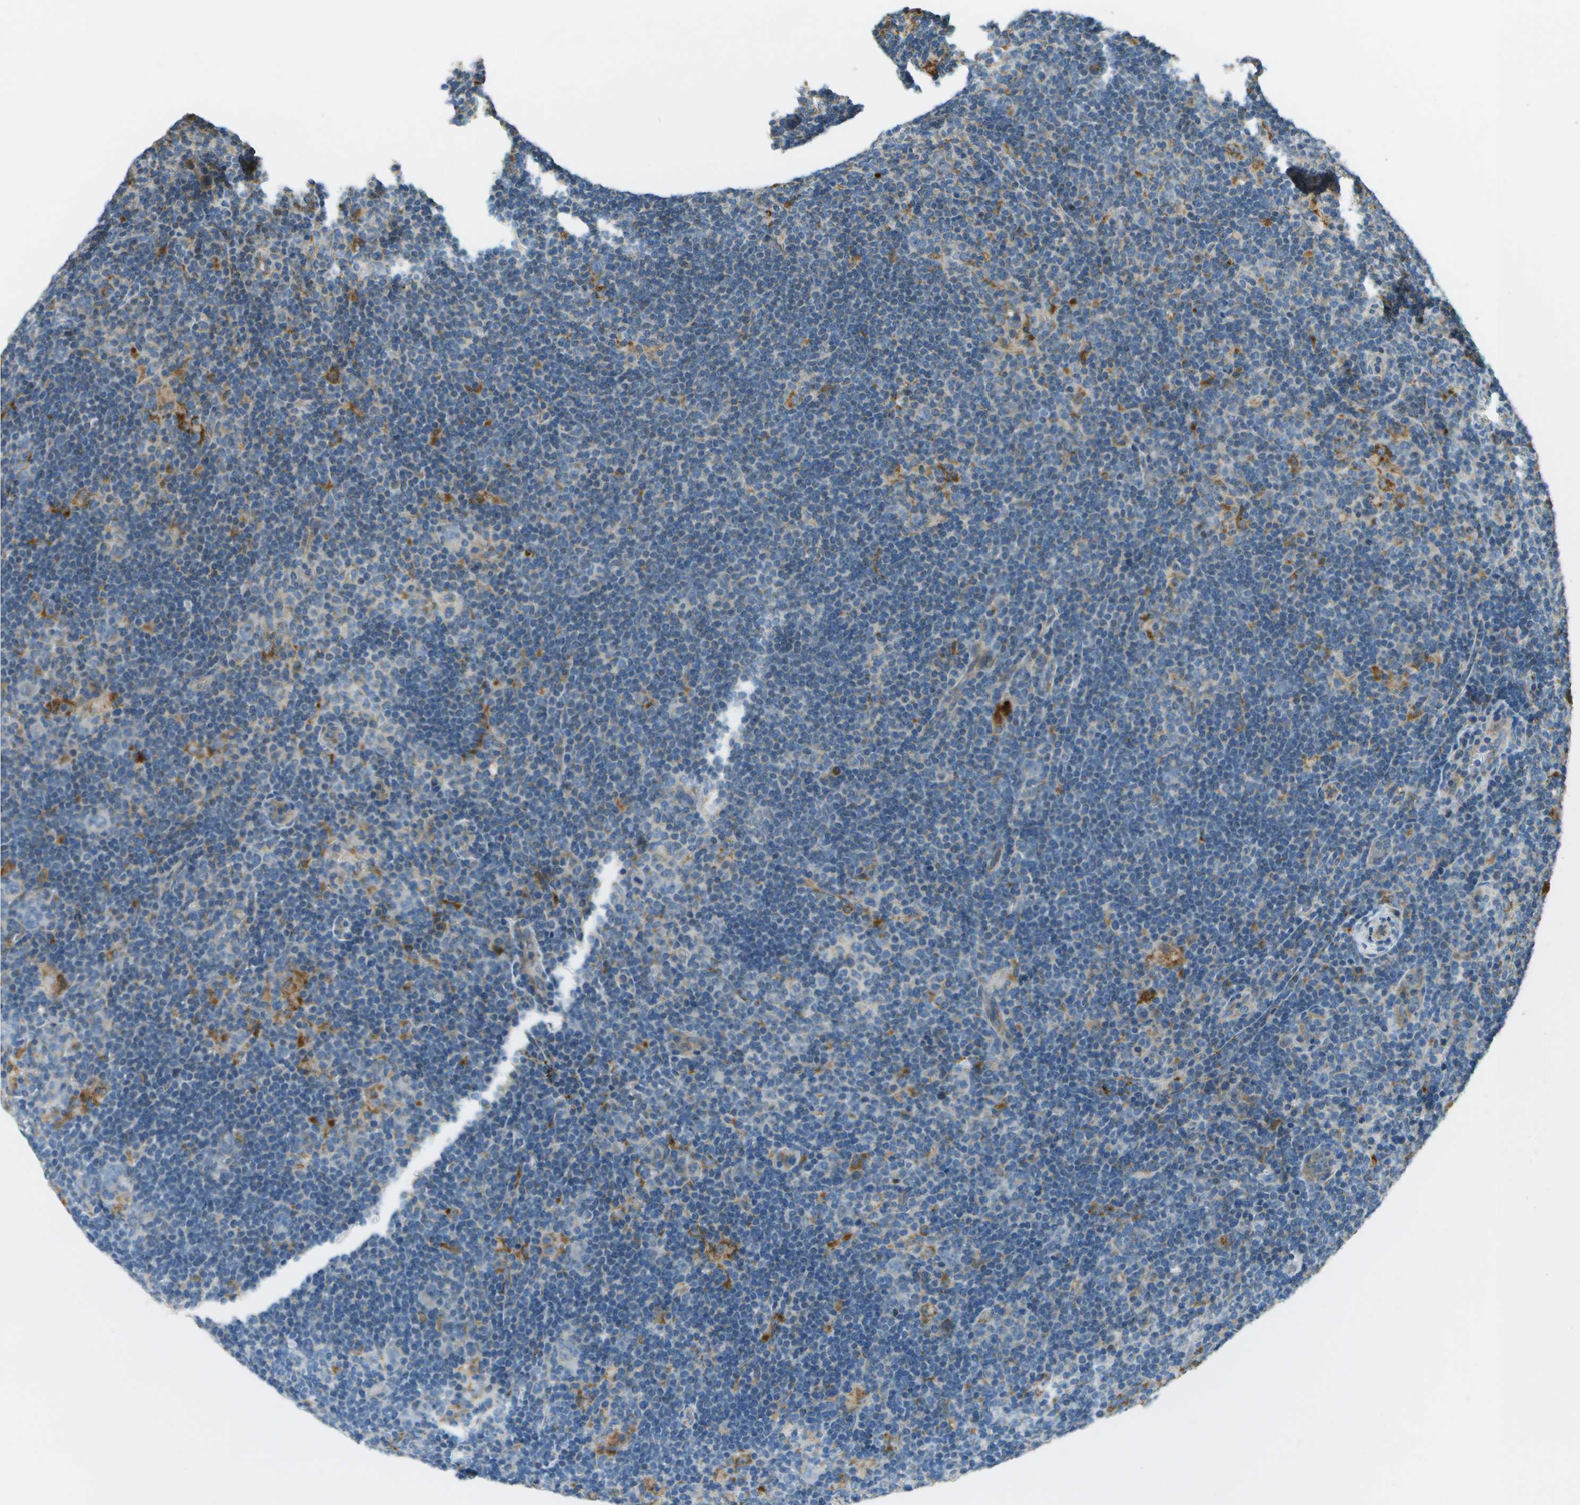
{"staining": {"intensity": "moderate", "quantity": "25%-75%", "location": "cytoplasmic/membranous"}, "tissue": "lymphoma", "cell_type": "Tumor cells", "image_type": "cancer", "snomed": [{"axis": "morphology", "description": "Hodgkin's disease, NOS"}, {"axis": "topography", "description": "Lymph node"}], "caption": "Immunohistochemical staining of human lymphoma displays medium levels of moderate cytoplasmic/membranous staining in approximately 25%-75% of tumor cells.", "gene": "NRK", "patient": {"sex": "female", "age": 57}}